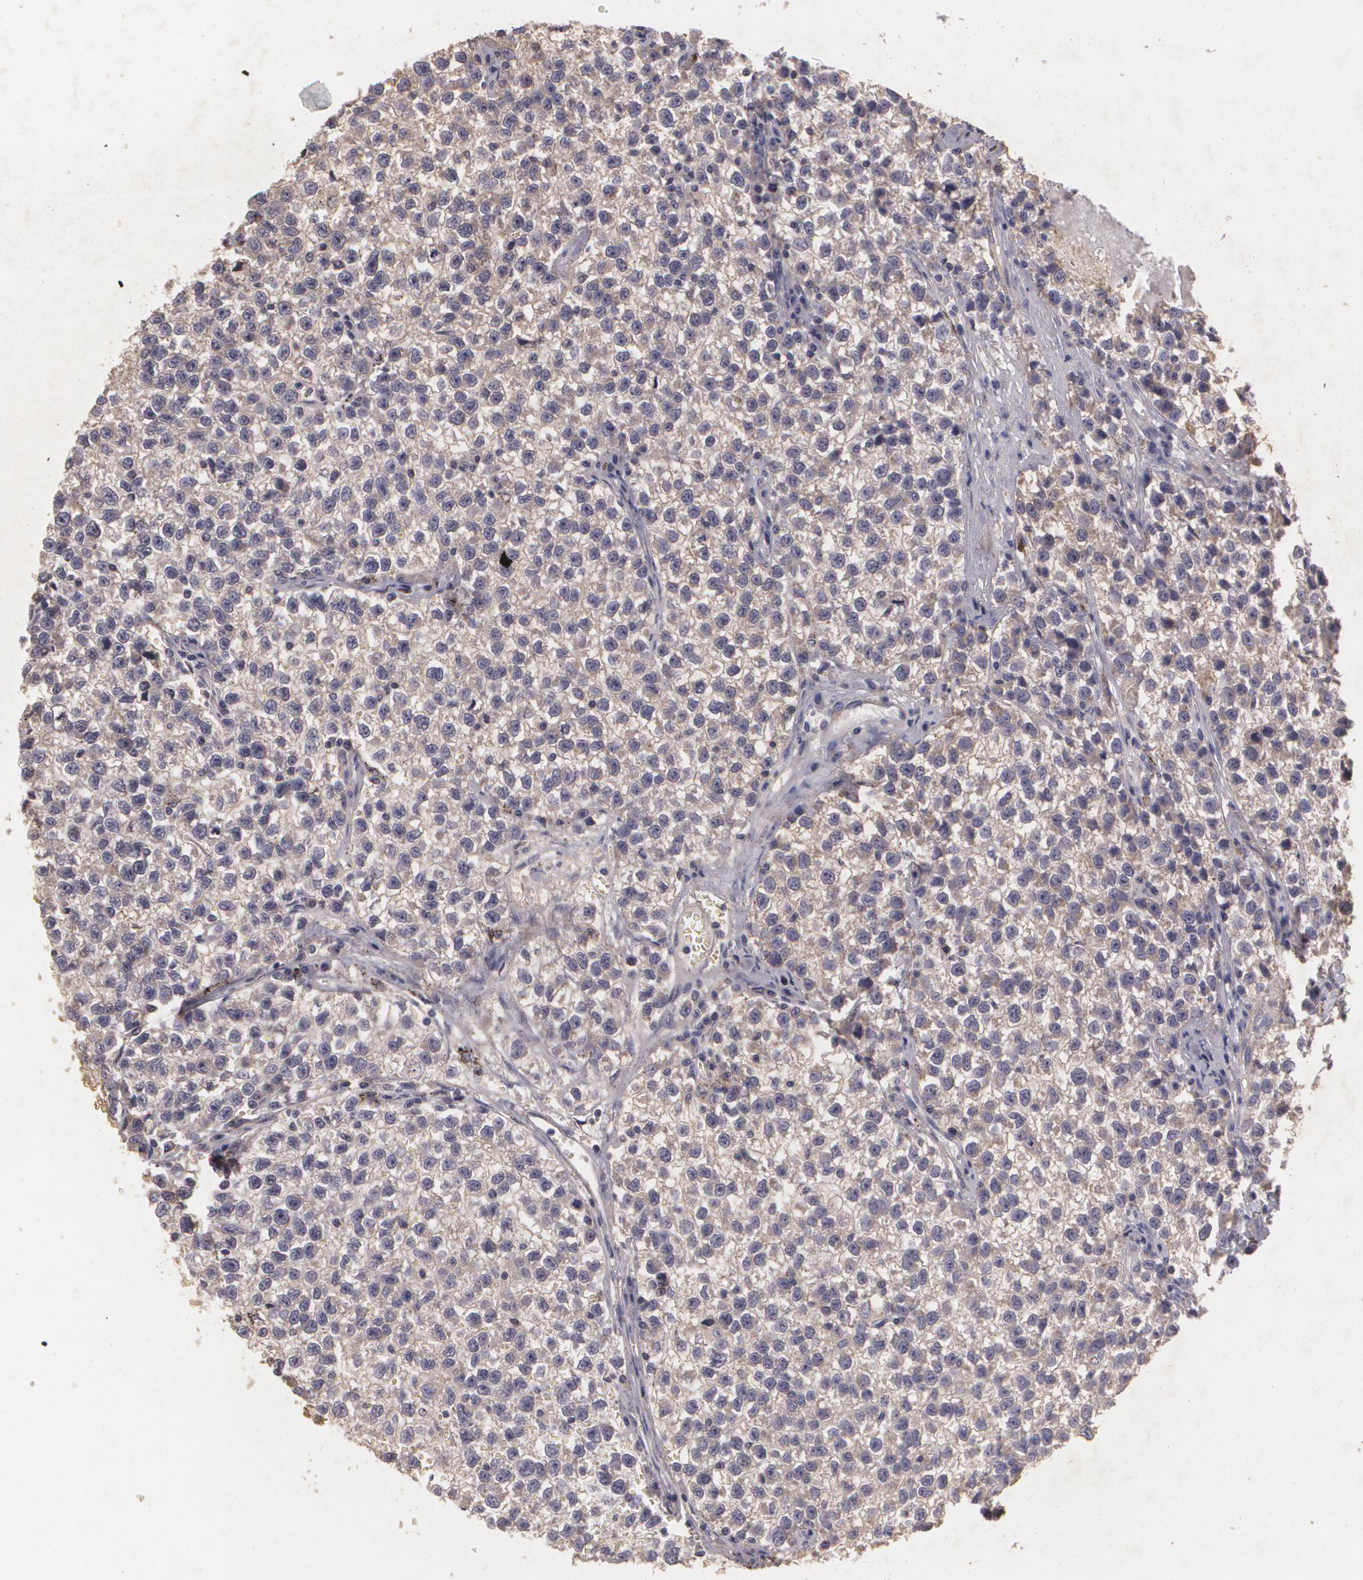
{"staining": {"intensity": "weak", "quantity": ">75%", "location": "cytoplasmic/membranous"}, "tissue": "testis cancer", "cell_type": "Tumor cells", "image_type": "cancer", "snomed": [{"axis": "morphology", "description": "Seminoma, NOS"}, {"axis": "topography", "description": "Testis"}], "caption": "Immunohistochemical staining of human testis cancer (seminoma) demonstrates weak cytoplasmic/membranous protein positivity in approximately >75% of tumor cells.", "gene": "KCNA4", "patient": {"sex": "male", "age": 35}}